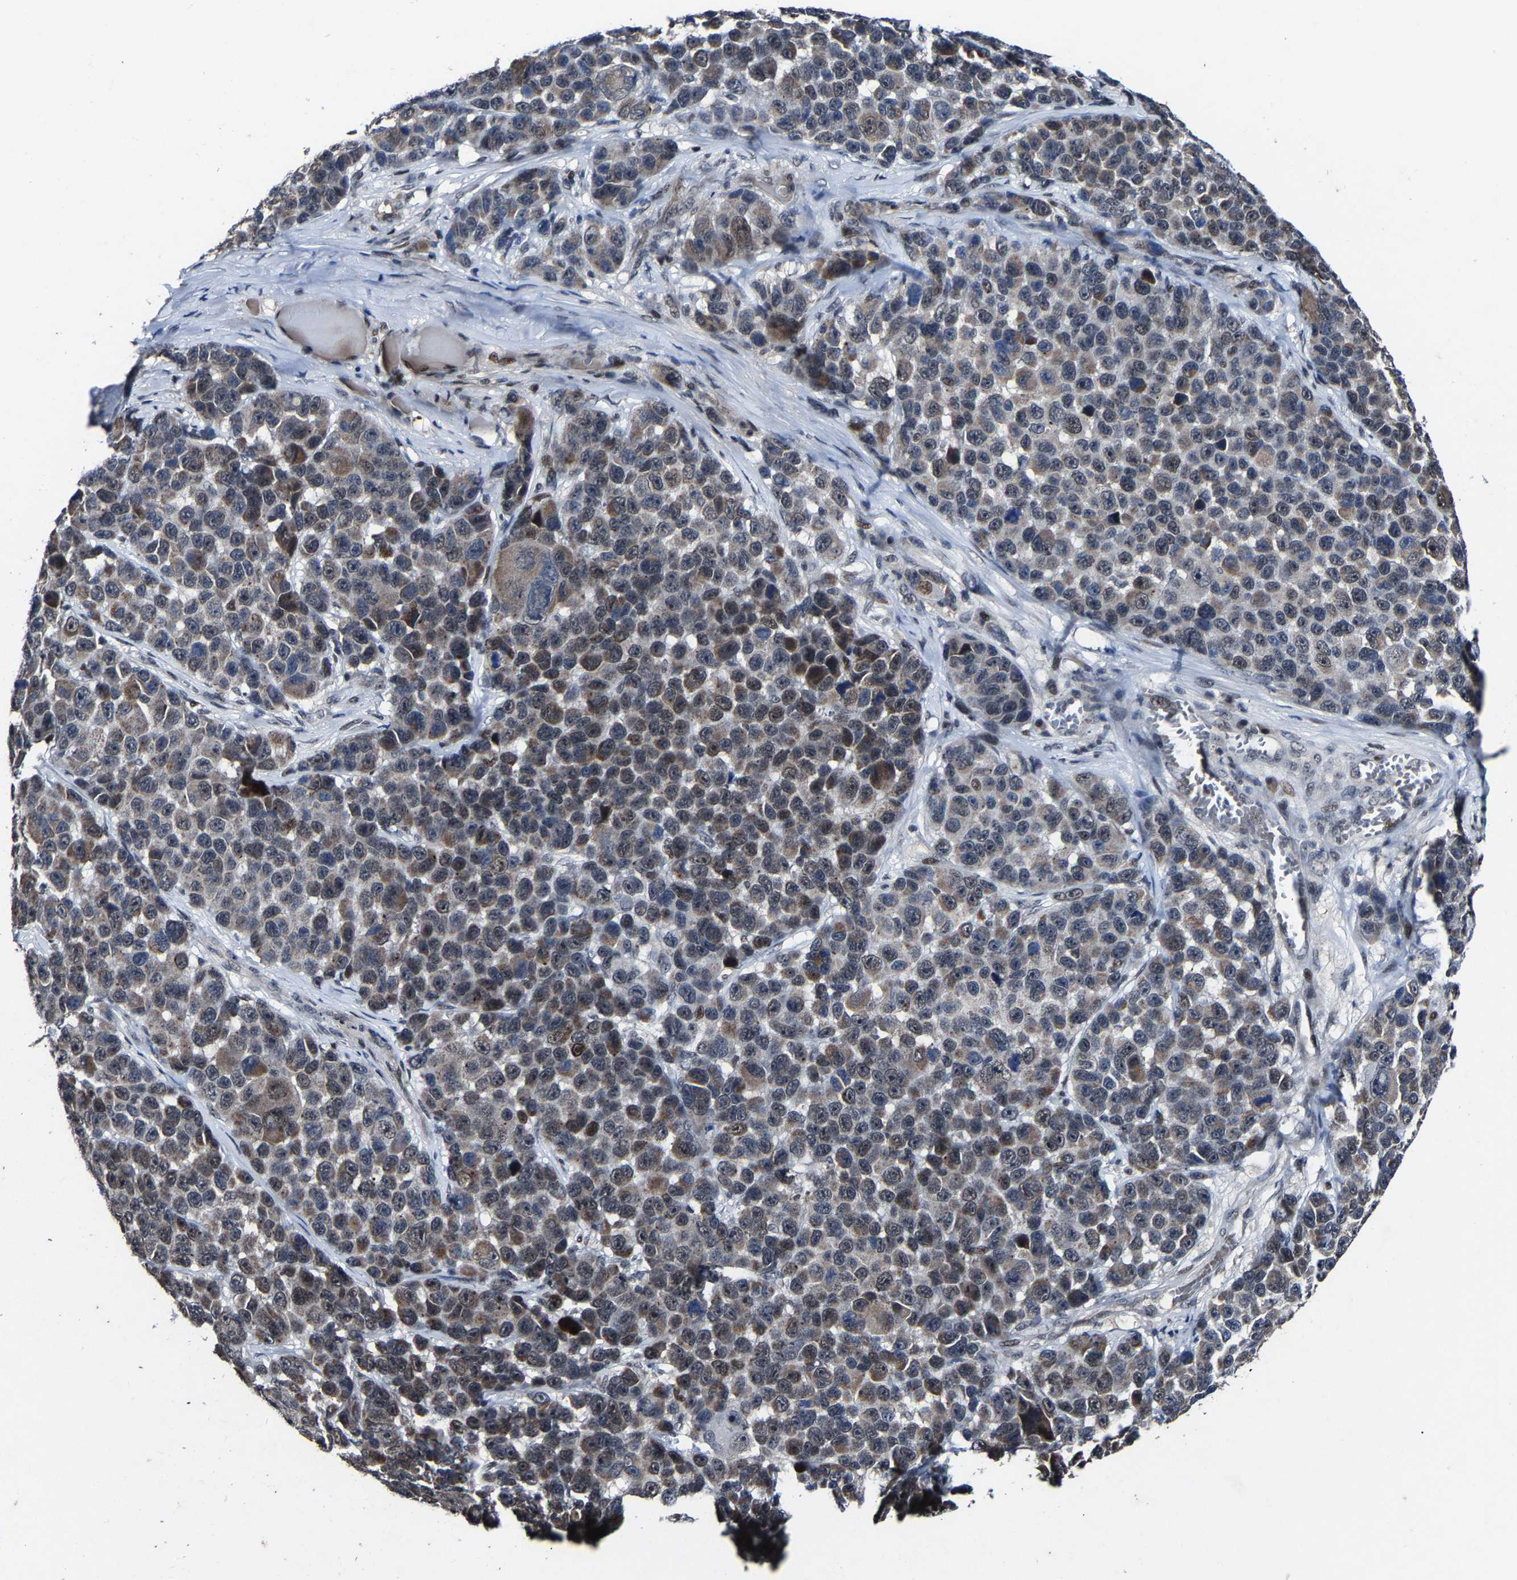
{"staining": {"intensity": "weak", "quantity": "25%-75%", "location": "cytoplasmic/membranous,nuclear"}, "tissue": "melanoma", "cell_type": "Tumor cells", "image_type": "cancer", "snomed": [{"axis": "morphology", "description": "Malignant melanoma, NOS"}, {"axis": "topography", "description": "Skin"}], "caption": "Protein expression by immunohistochemistry demonstrates weak cytoplasmic/membranous and nuclear staining in approximately 25%-75% of tumor cells in melanoma. (brown staining indicates protein expression, while blue staining denotes nuclei).", "gene": "LSM8", "patient": {"sex": "male", "age": 53}}